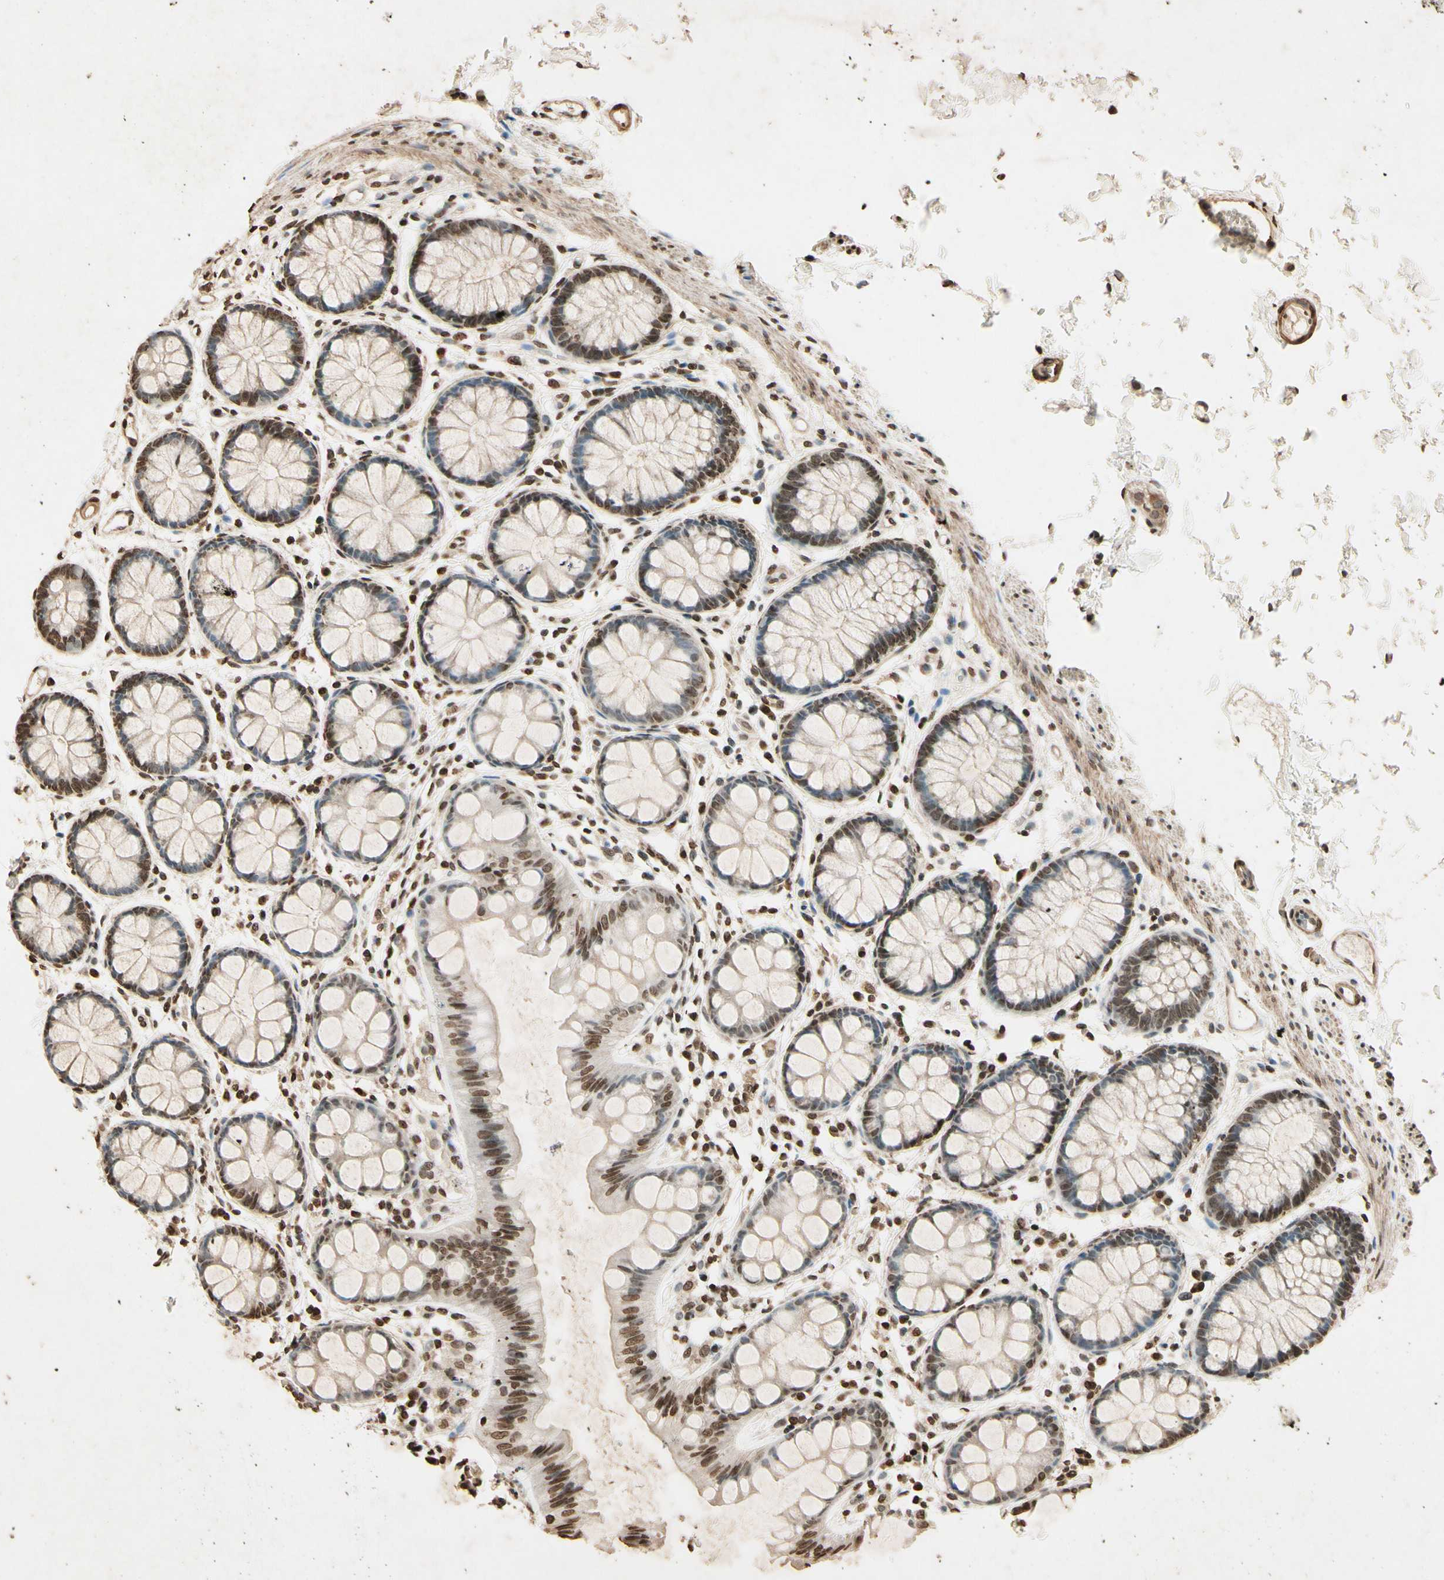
{"staining": {"intensity": "moderate", "quantity": "25%-75%", "location": "nuclear"}, "tissue": "rectum", "cell_type": "Glandular cells", "image_type": "normal", "snomed": [{"axis": "morphology", "description": "Normal tissue, NOS"}, {"axis": "topography", "description": "Rectum"}], "caption": "Unremarkable rectum shows moderate nuclear expression in about 25%-75% of glandular cells, visualized by immunohistochemistry. The staining was performed using DAB (3,3'-diaminobenzidine), with brown indicating positive protein expression. Nuclei are stained blue with hematoxylin.", "gene": "TOP1", "patient": {"sex": "female", "age": 66}}